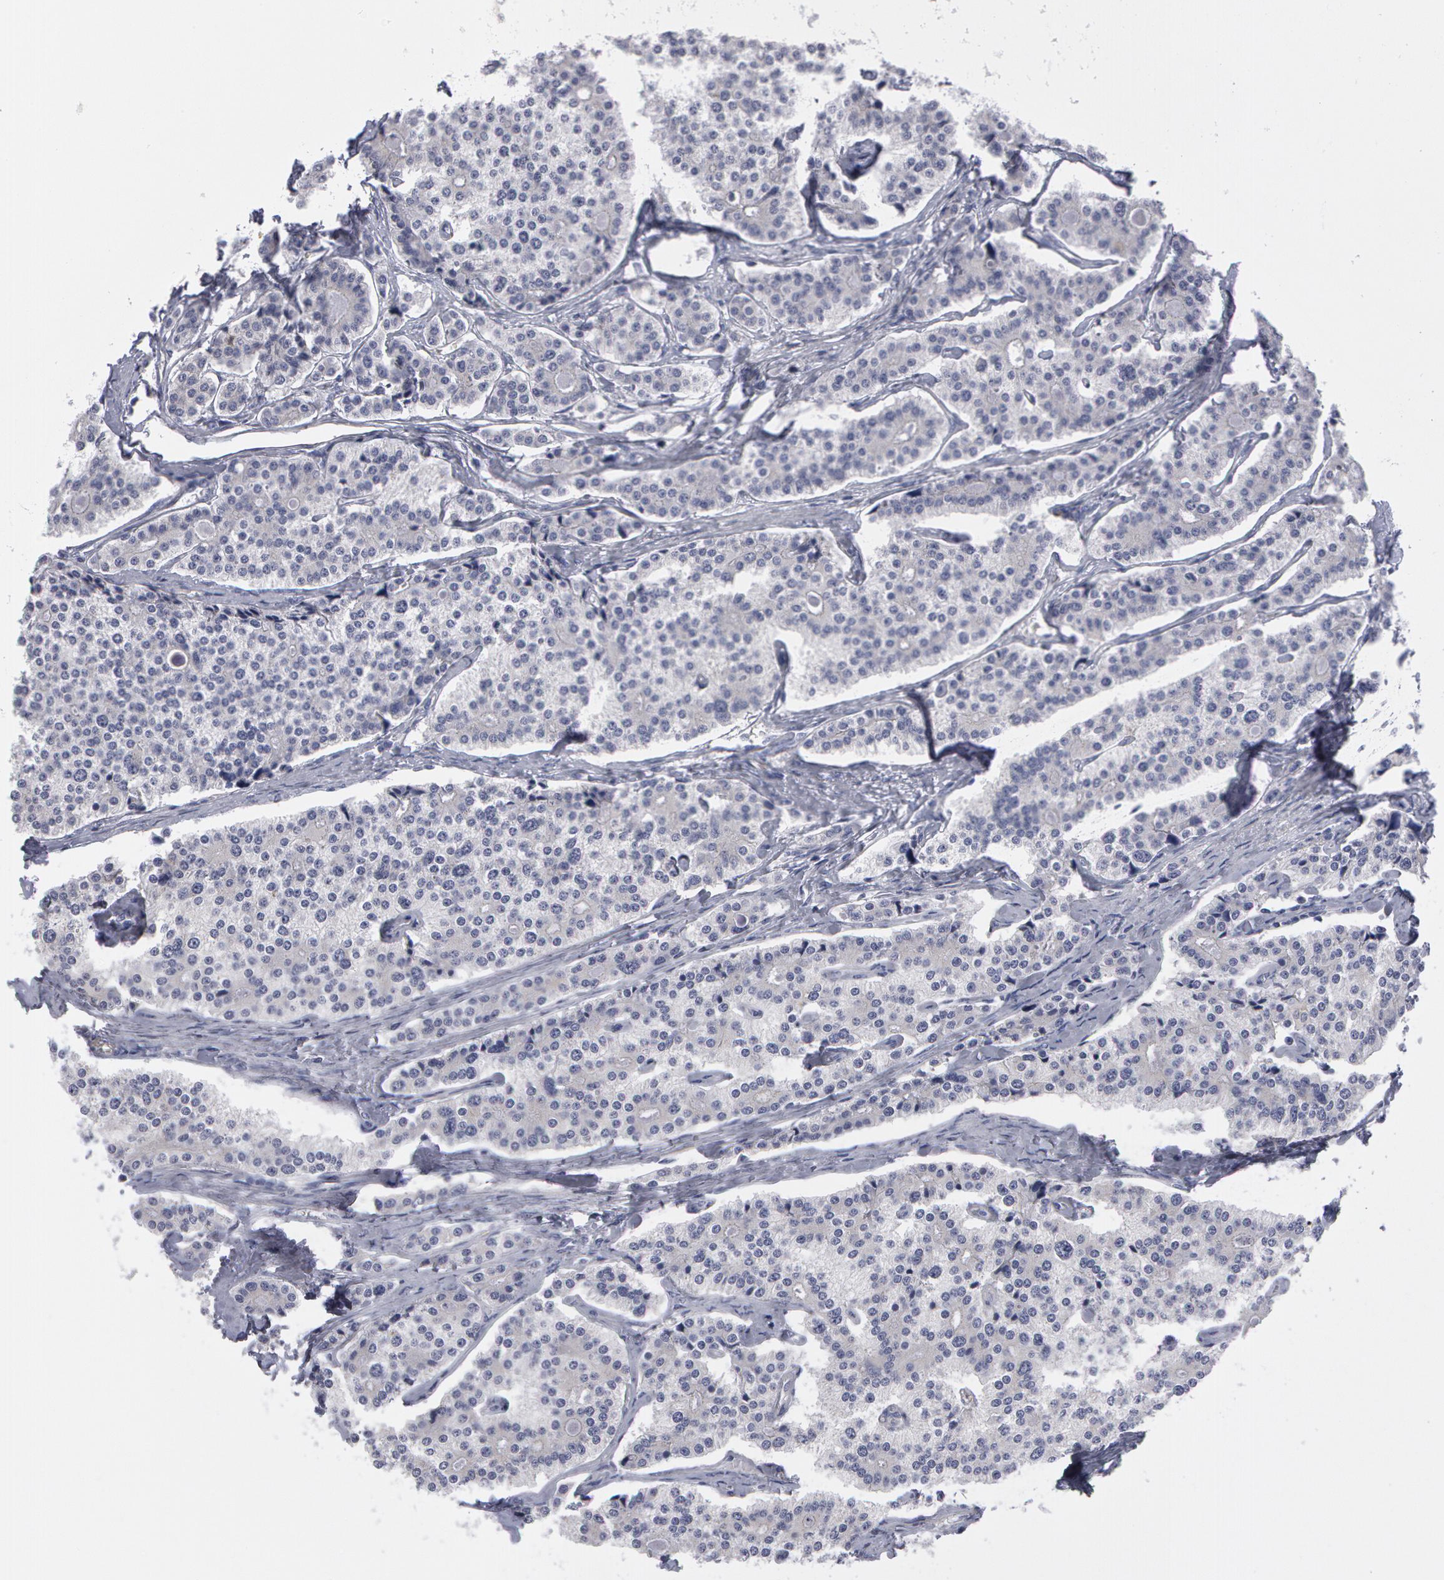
{"staining": {"intensity": "negative", "quantity": "none", "location": "none"}, "tissue": "carcinoid", "cell_type": "Tumor cells", "image_type": "cancer", "snomed": [{"axis": "morphology", "description": "Carcinoid, malignant, NOS"}, {"axis": "topography", "description": "Small intestine"}], "caption": "This is an immunohistochemistry (IHC) image of carcinoid (malignant). There is no positivity in tumor cells.", "gene": "SMC1B", "patient": {"sex": "male", "age": 63}}